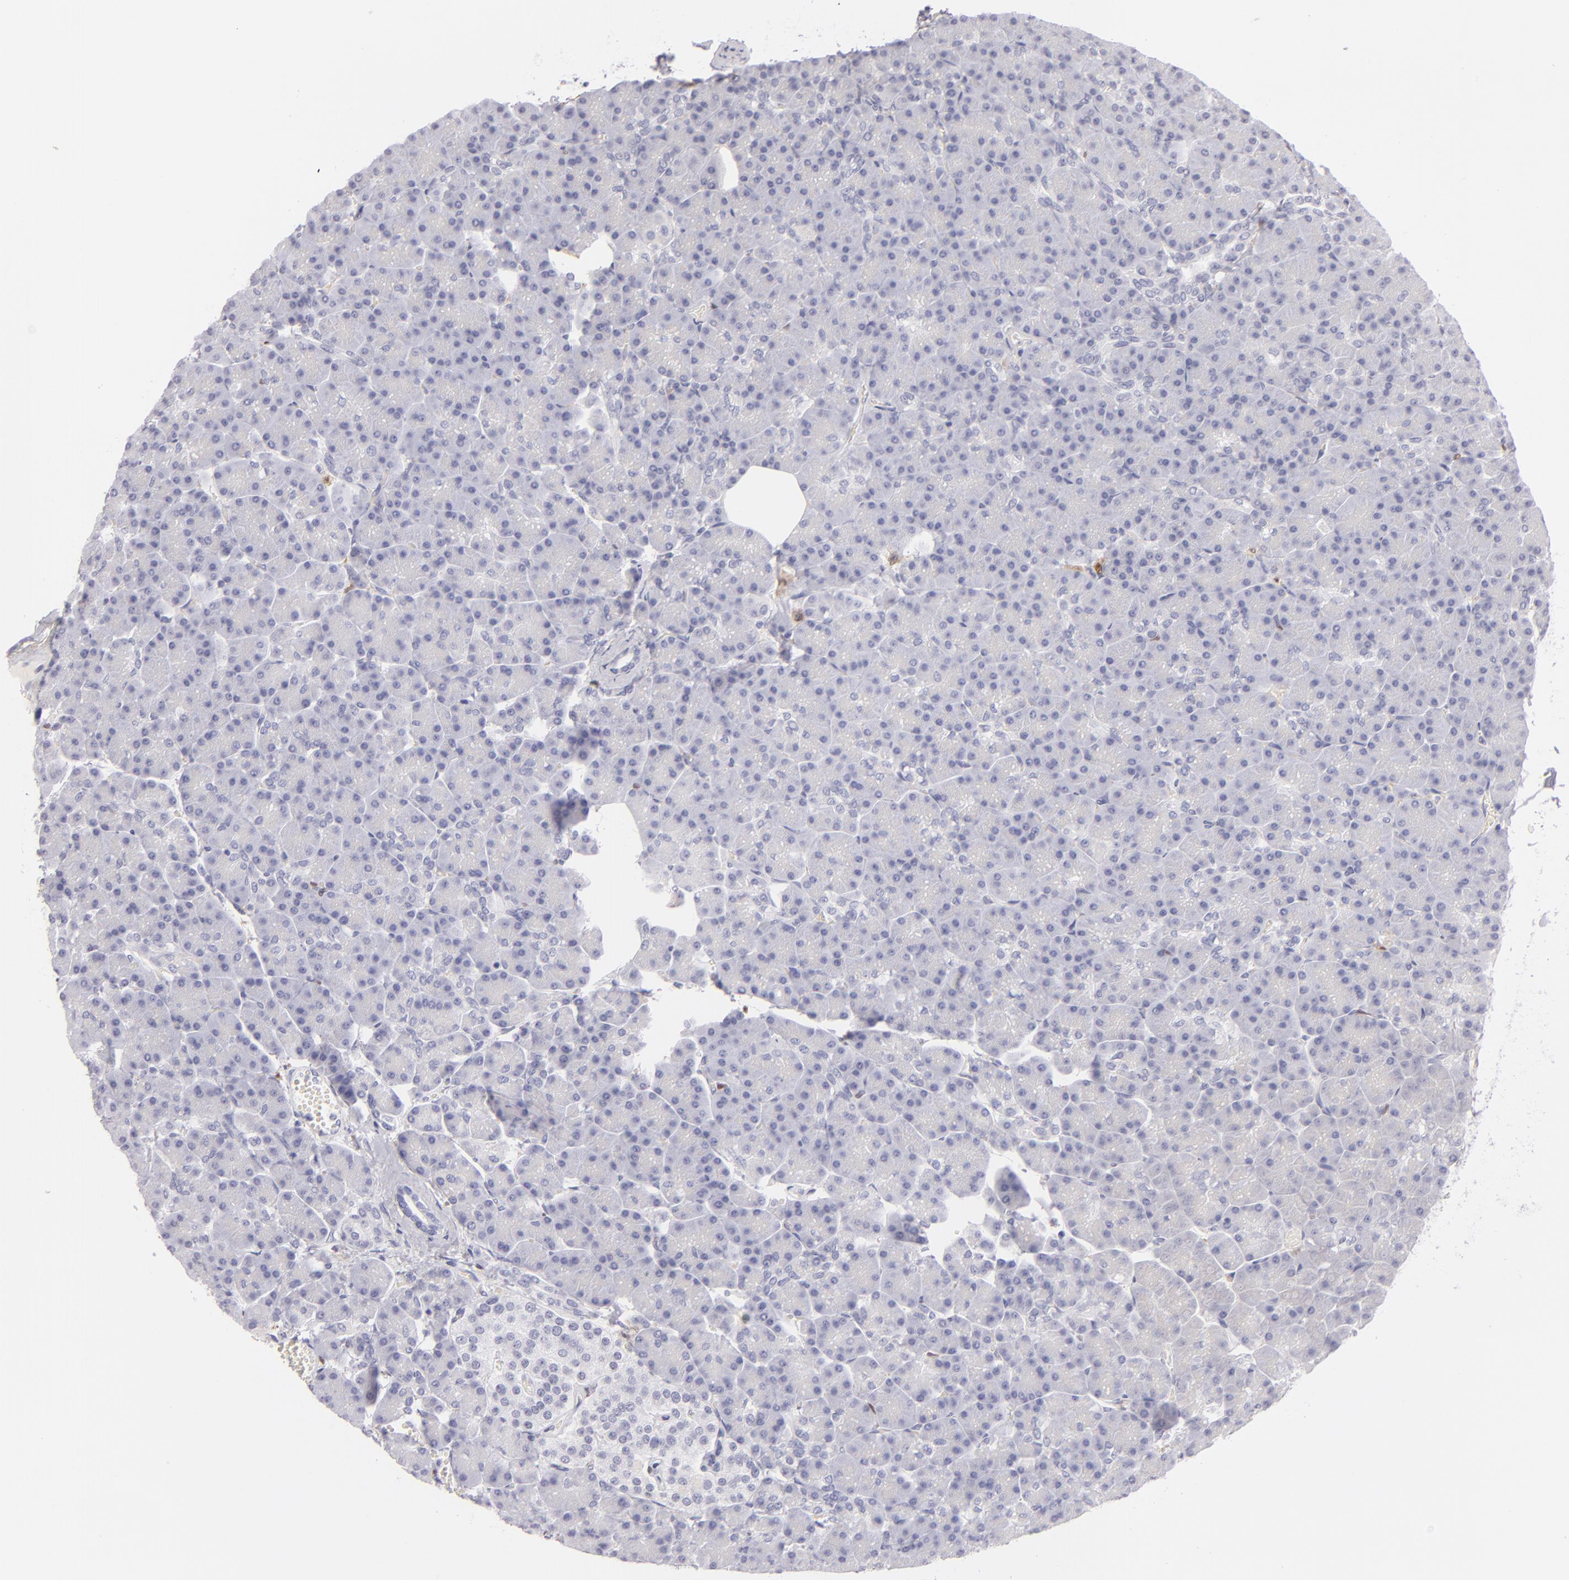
{"staining": {"intensity": "negative", "quantity": "none", "location": "none"}, "tissue": "pancreas", "cell_type": "Exocrine glandular cells", "image_type": "normal", "snomed": [{"axis": "morphology", "description": "Normal tissue, NOS"}, {"axis": "topography", "description": "Pancreas"}], "caption": "The immunohistochemistry (IHC) histopathology image has no significant positivity in exocrine glandular cells of pancreas. Brightfield microscopy of IHC stained with DAB (3,3'-diaminobenzidine) (brown) and hematoxylin (blue), captured at high magnification.", "gene": "F13A1", "patient": {"sex": "female", "age": 43}}